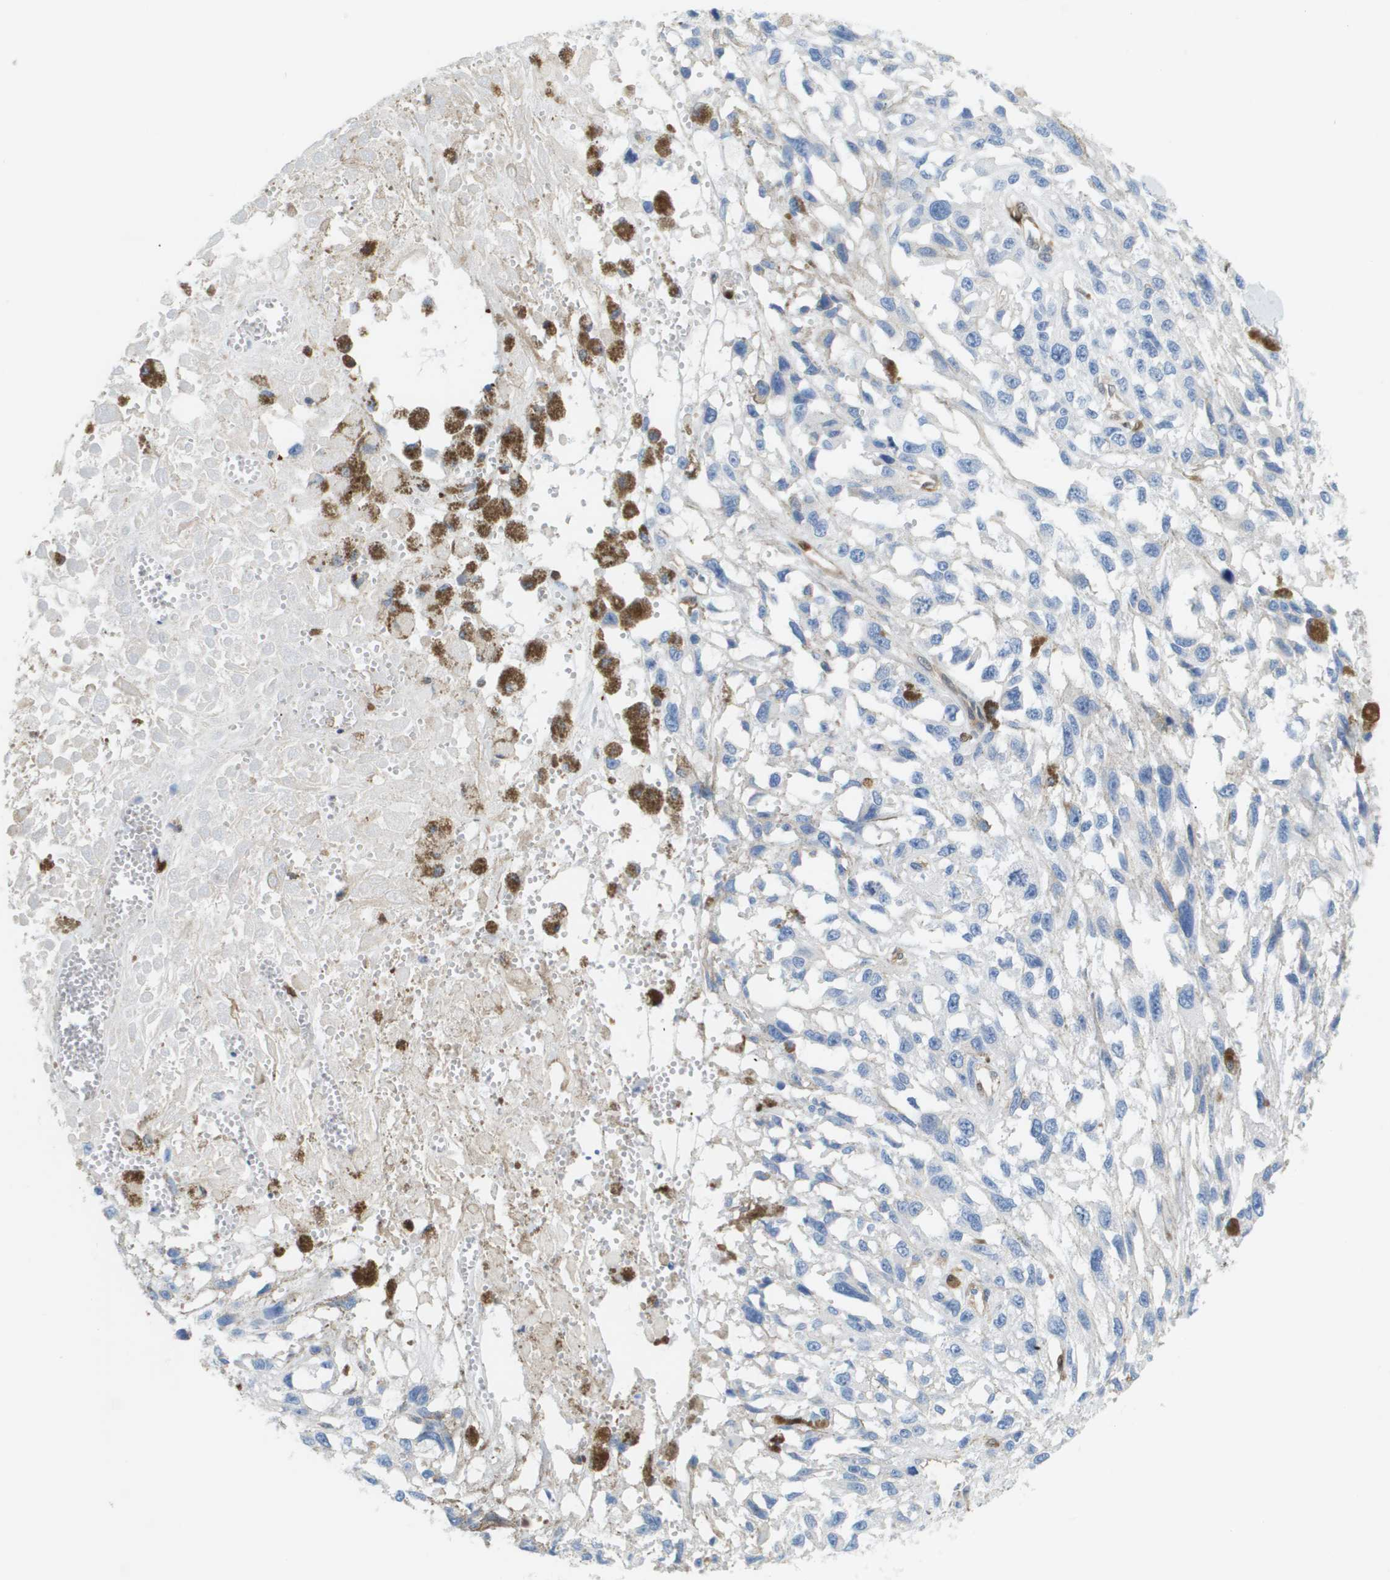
{"staining": {"intensity": "negative", "quantity": "none", "location": "none"}, "tissue": "melanoma", "cell_type": "Tumor cells", "image_type": "cancer", "snomed": [{"axis": "morphology", "description": "Malignant melanoma, Metastatic site"}, {"axis": "topography", "description": "Lymph node"}], "caption": "Immunohistochemistry (IHC) photomicrograph of neoplastic tissue: human malignant melanoma (metastatic site) stained with DAB (3,3'-diaminobenzidine) displays no significant protein staining in tumor cells.", "gene": "DOCK5", "patient": {"sex": "male", "age": 59}}